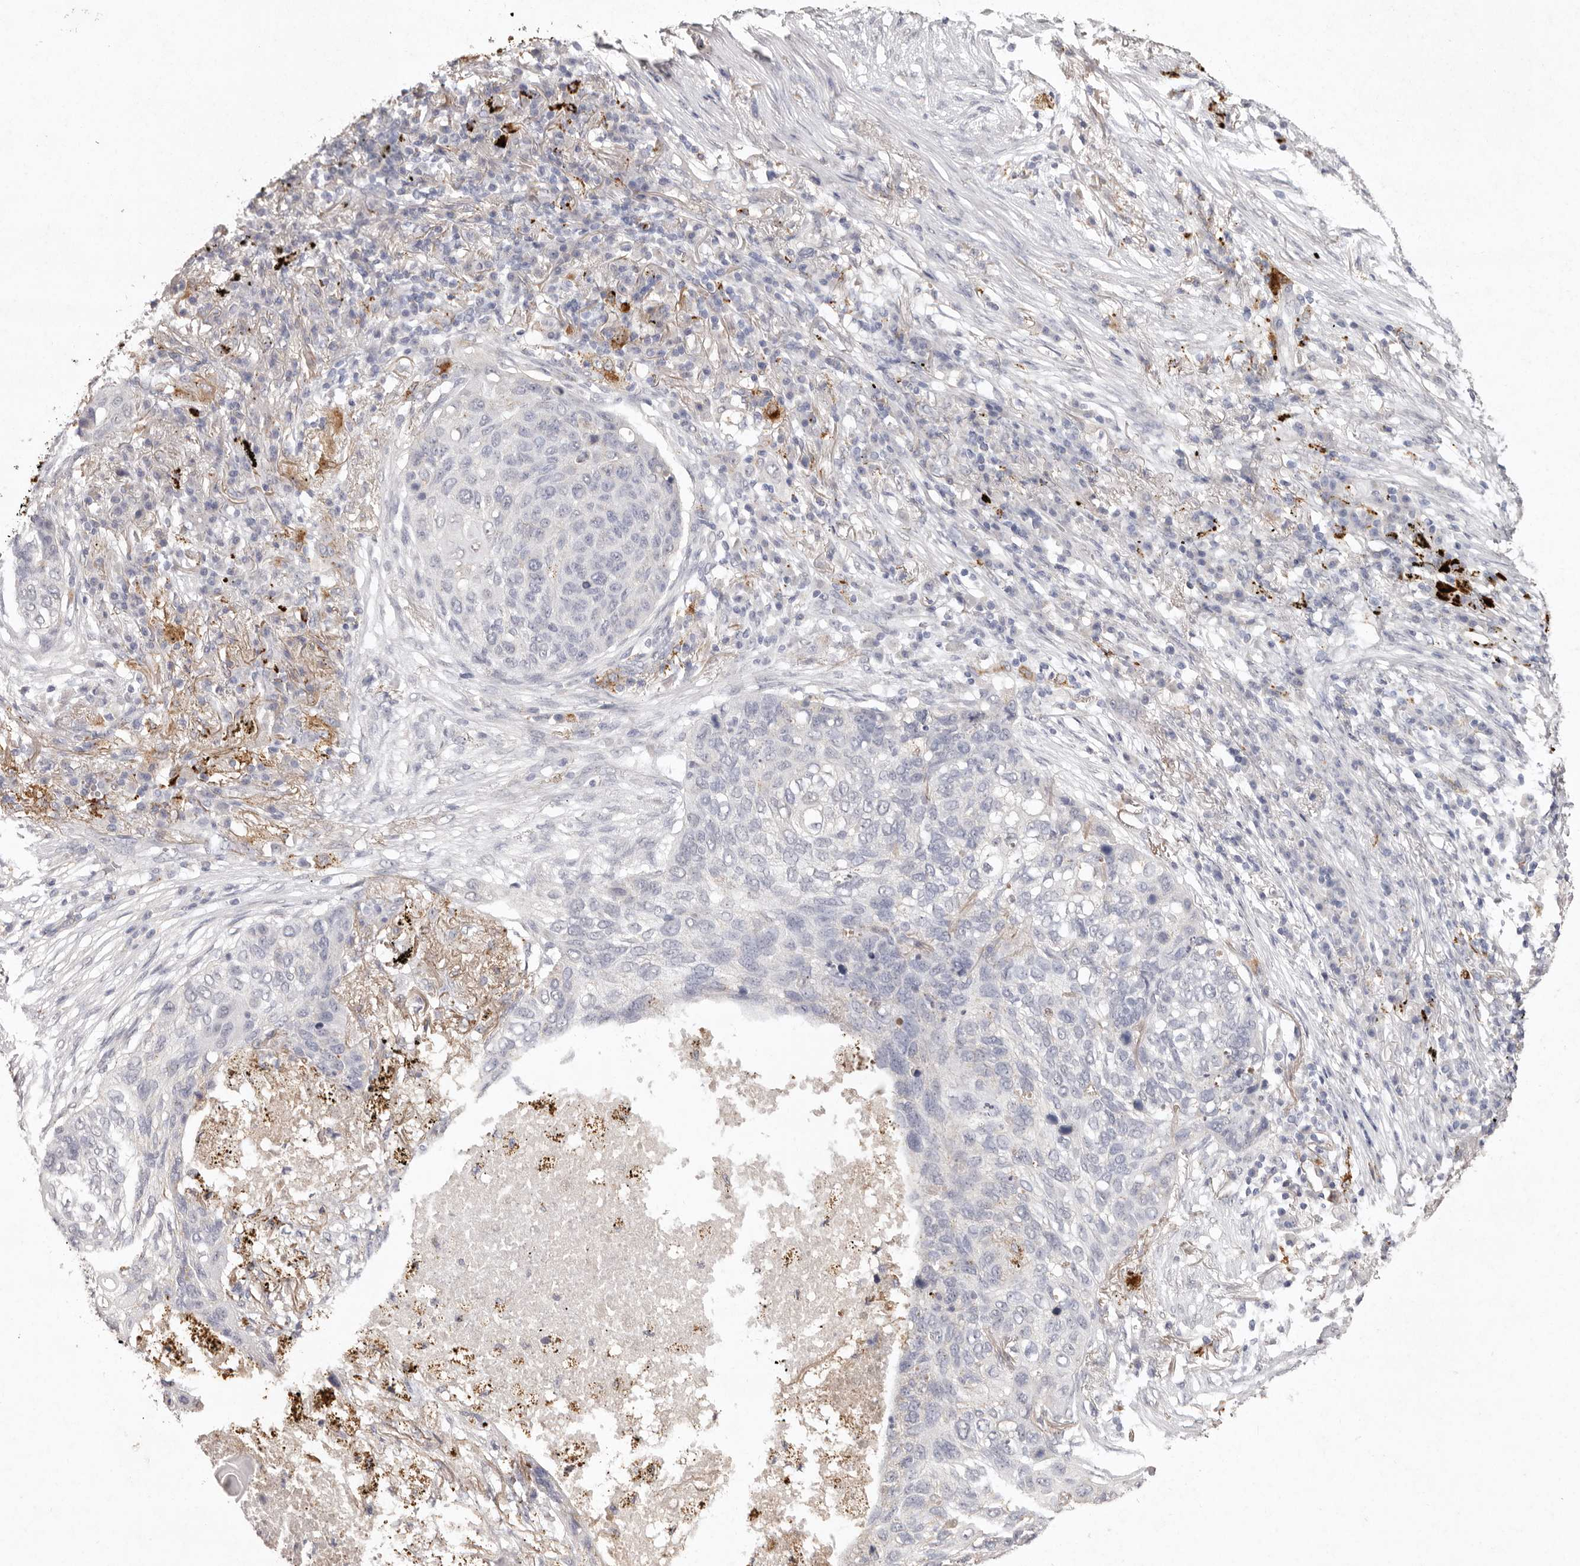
{"staining": {"intensity": "negative", "quantity": "none", "location": "none"}, "tissue": "lung cancer", "cell_type": "Tumor cells", "image_type": "cancer", "snomed": [{"axis": "morphology", "description": "Squamous cell carcinoma, NOS"}, {"axis": "topography", "description": "Lung"}], "caption": "Tumor cells are negative for brown protein staining in lung cancer.", "gene": "FAM185A", "patient": {"sex": "female", "age": 63}}